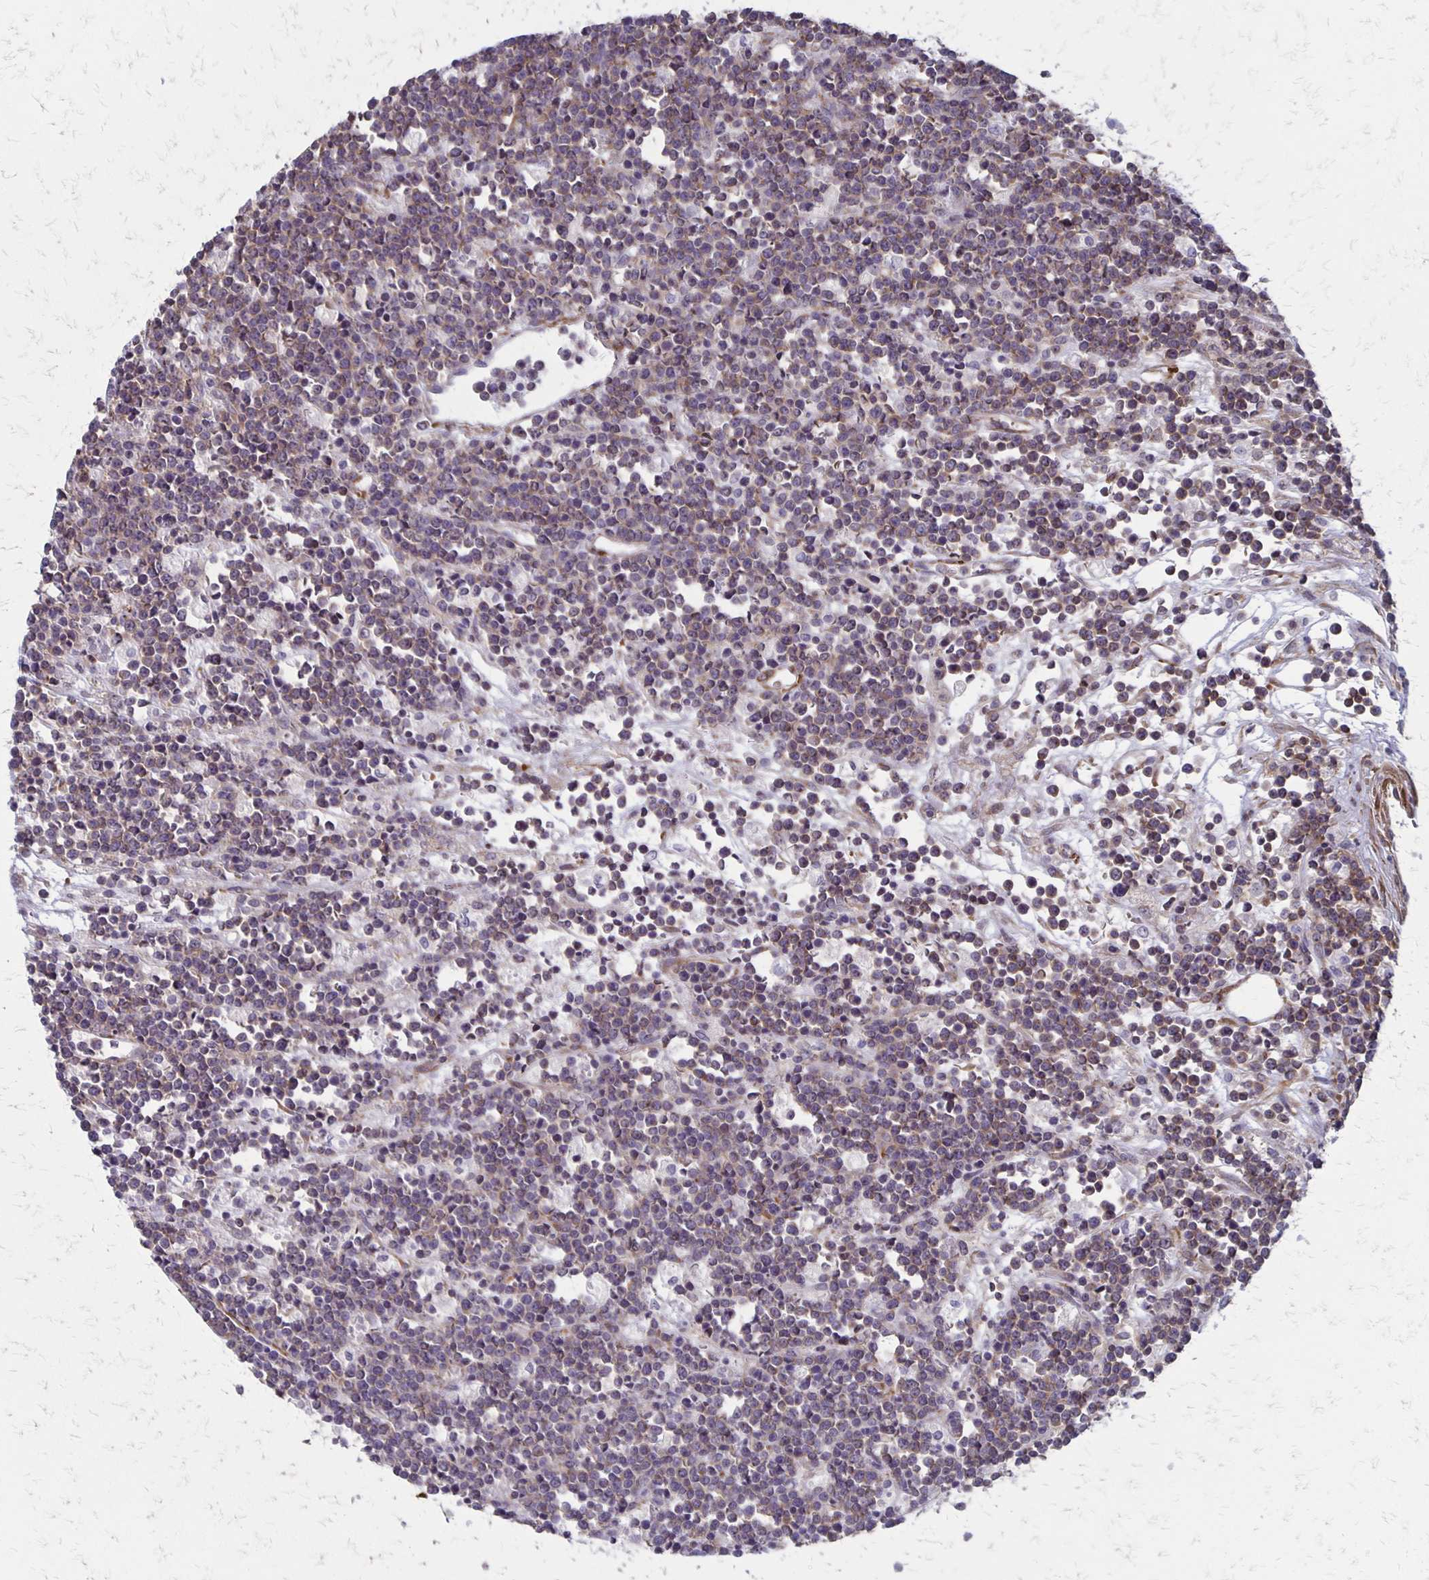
{"staining": {"intensity": "weak", "quantity": "25%-75%", "location": "cytoplasmic/membranous"}, "tissue": "lymphoma", "cell_type": "Tumor cells", "image_type": "cancer", "snomed": [{"axis": "morphology", "description": "Malignant lymphoma, non-Hodgkin's type, High grade"}, {"axis": "topography", "description": "Ovary"}], "caption": "IHC (DAB) staining of human lymphoma shows weak cytoplasmic/membranous protein positivity in approximately 25%-75% of tumor cells.", "gene": "SEPTIN5", "patient": {"sex": "female", "age": 56}}